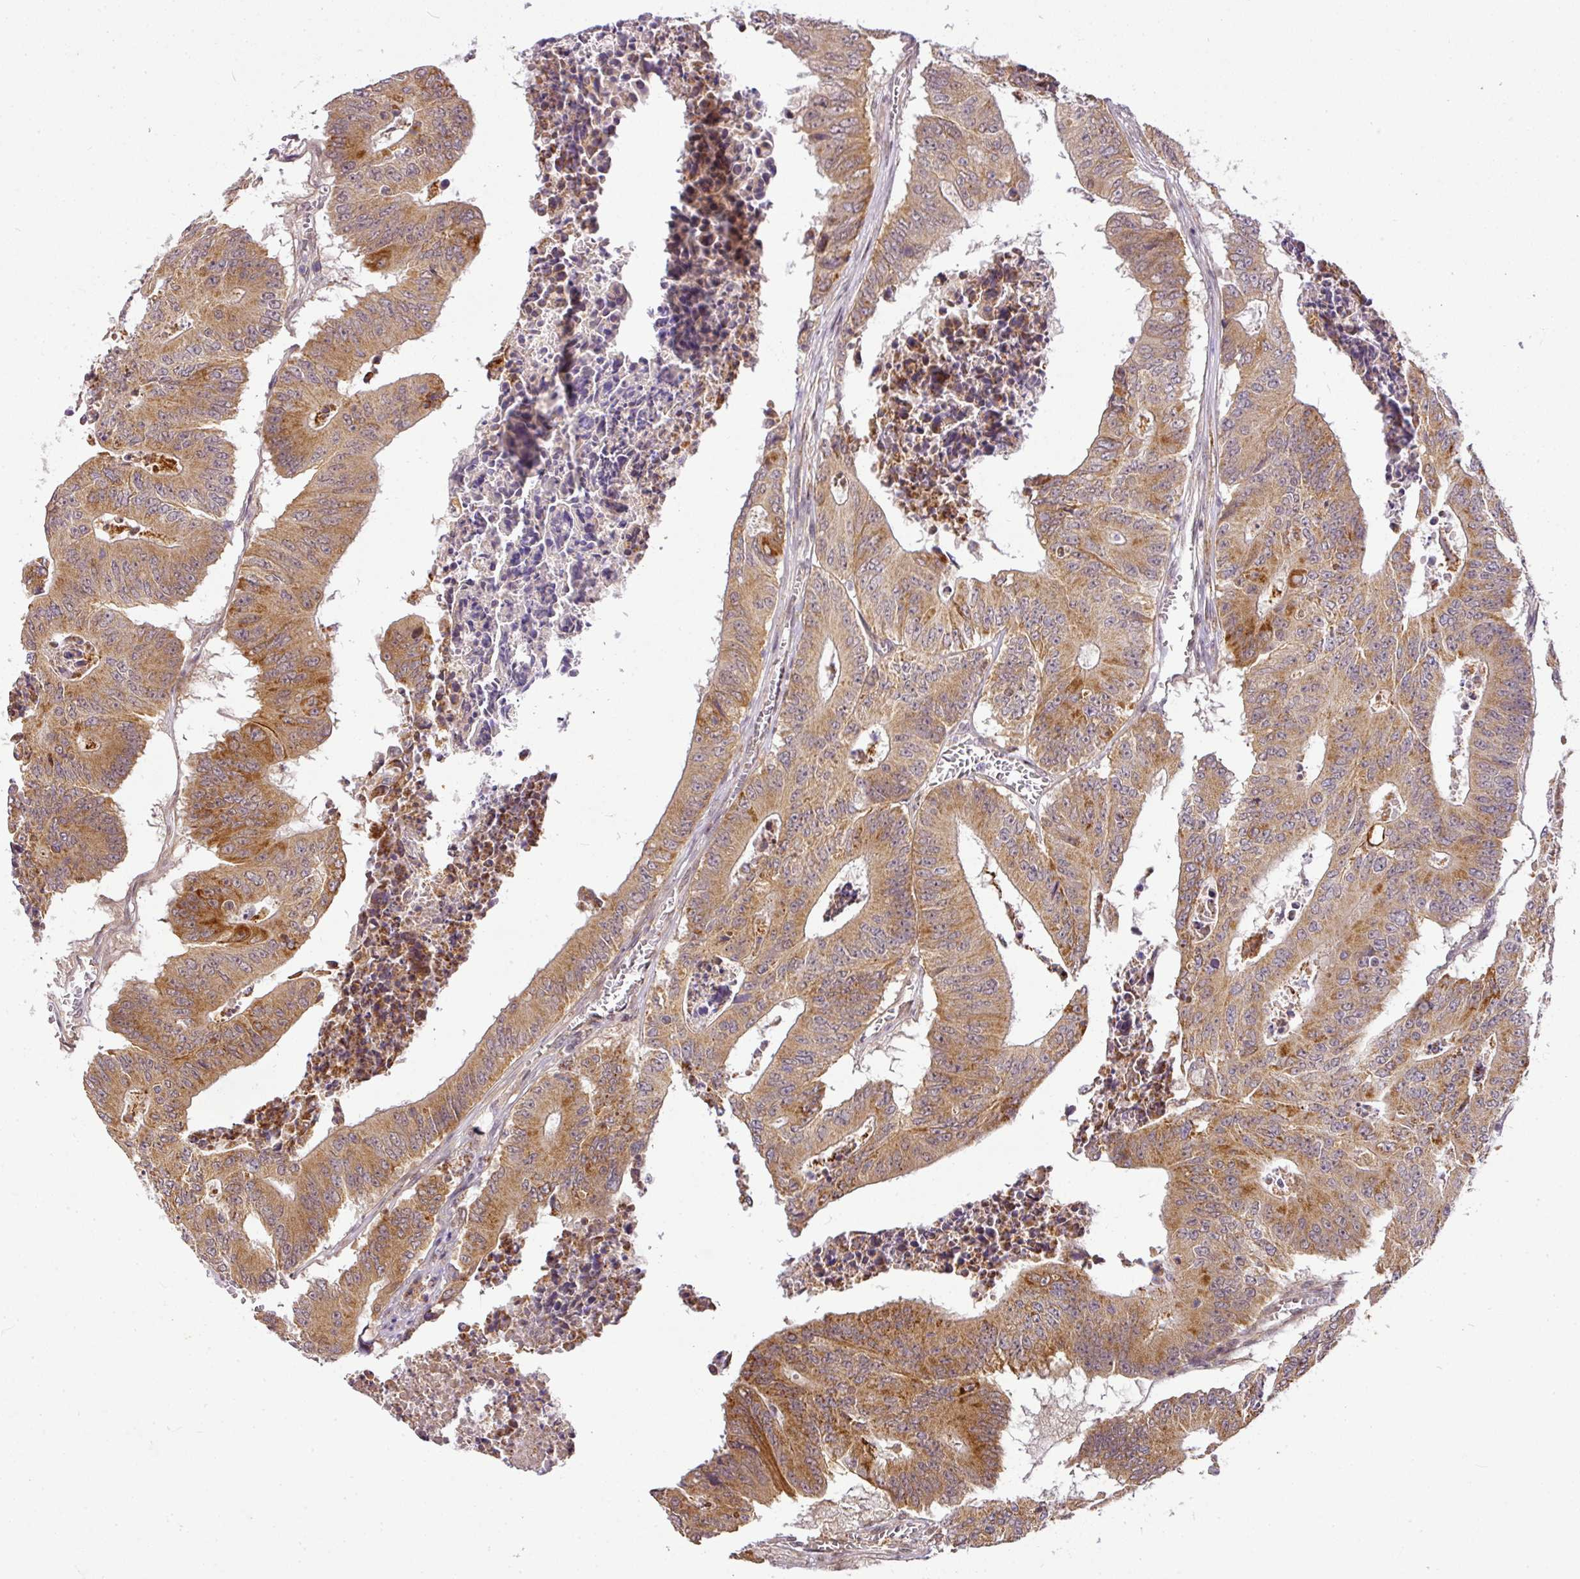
{"staining": {"intensity": "strong", "quantity": ">75%", "location": "cytoplasmic/membranous"}, "tissue": "colorectal cancer", "cell_type": "Tumor cells", "image_type": "cancer", "snomed": [{"axis": "morphology", "description": "Adenocarcinoma, NOS"}, {"axis": "topography", "description": "Colon"}], "caption": "Strong cytoplasmic/membranous protein staining is present in about >75% of tumor cells in colorectal cancer (adenocarcinoma).", "gene": "C1orf226", "patient": {"sex": "male", "age": 87}}